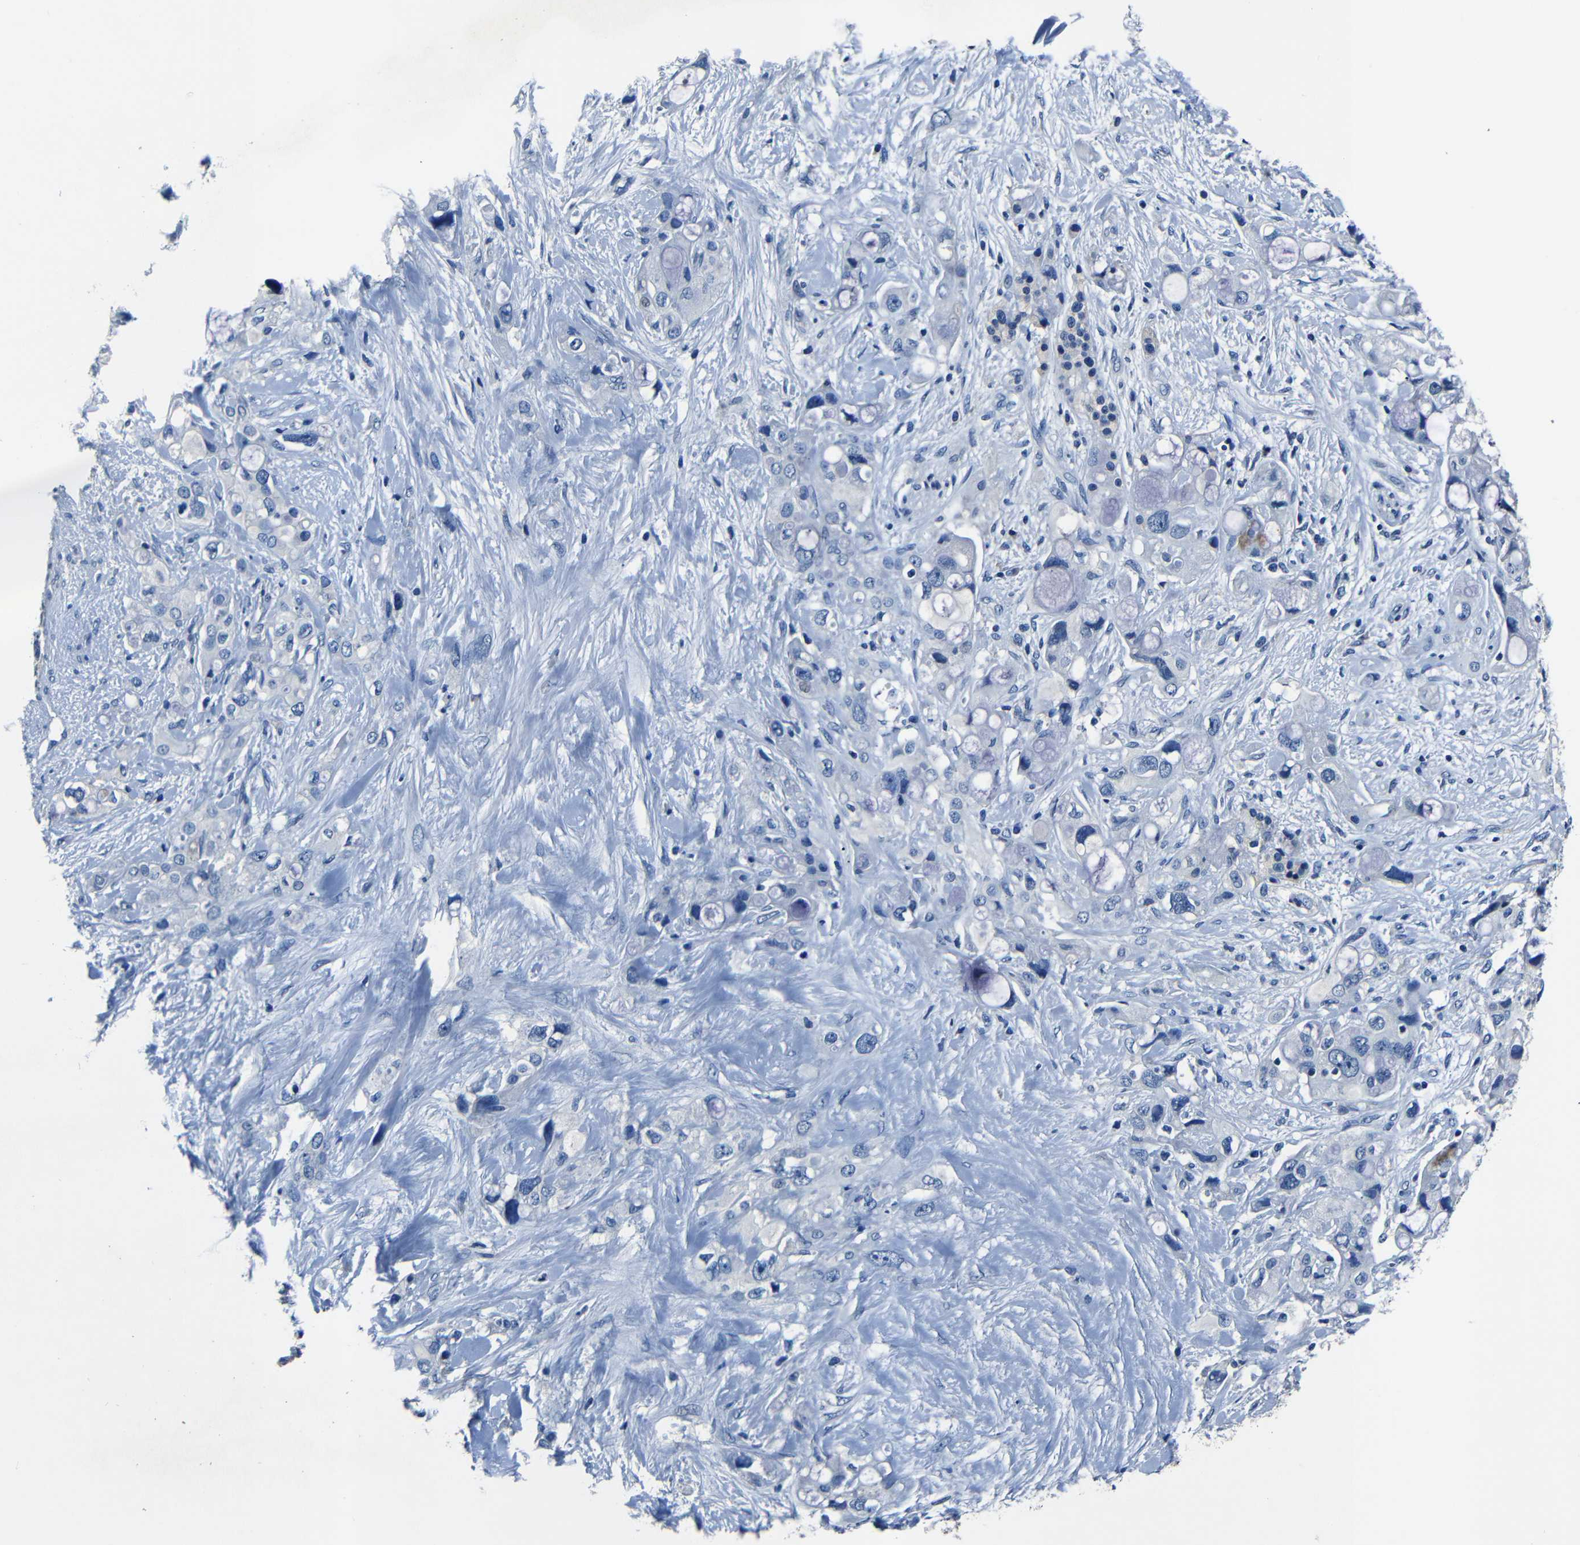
{"staining": {"intensity": "negative", "quantity": "none", "location": "none"}, "tissue": "pancreatic cancer", "cell_type": "Tumor cells", "image_type": "cancer", "snomed": [{"axis": "morphology", "description": "Adenocarcinoma, NOS"}, {"axis": "topography", "description": "Pancreas"}], "caption": "There is no significant expression in tumor cells of pancreatic cancer (adenocarcinoma). Brightfield microscopy of IHC stained with DAB (3,3'-diaminobenzidine) (brown) and hematoxylin (blue), captured at high magnification.", "gene": "NCMAP", "patient": {"sex": "female", "age": 56}}